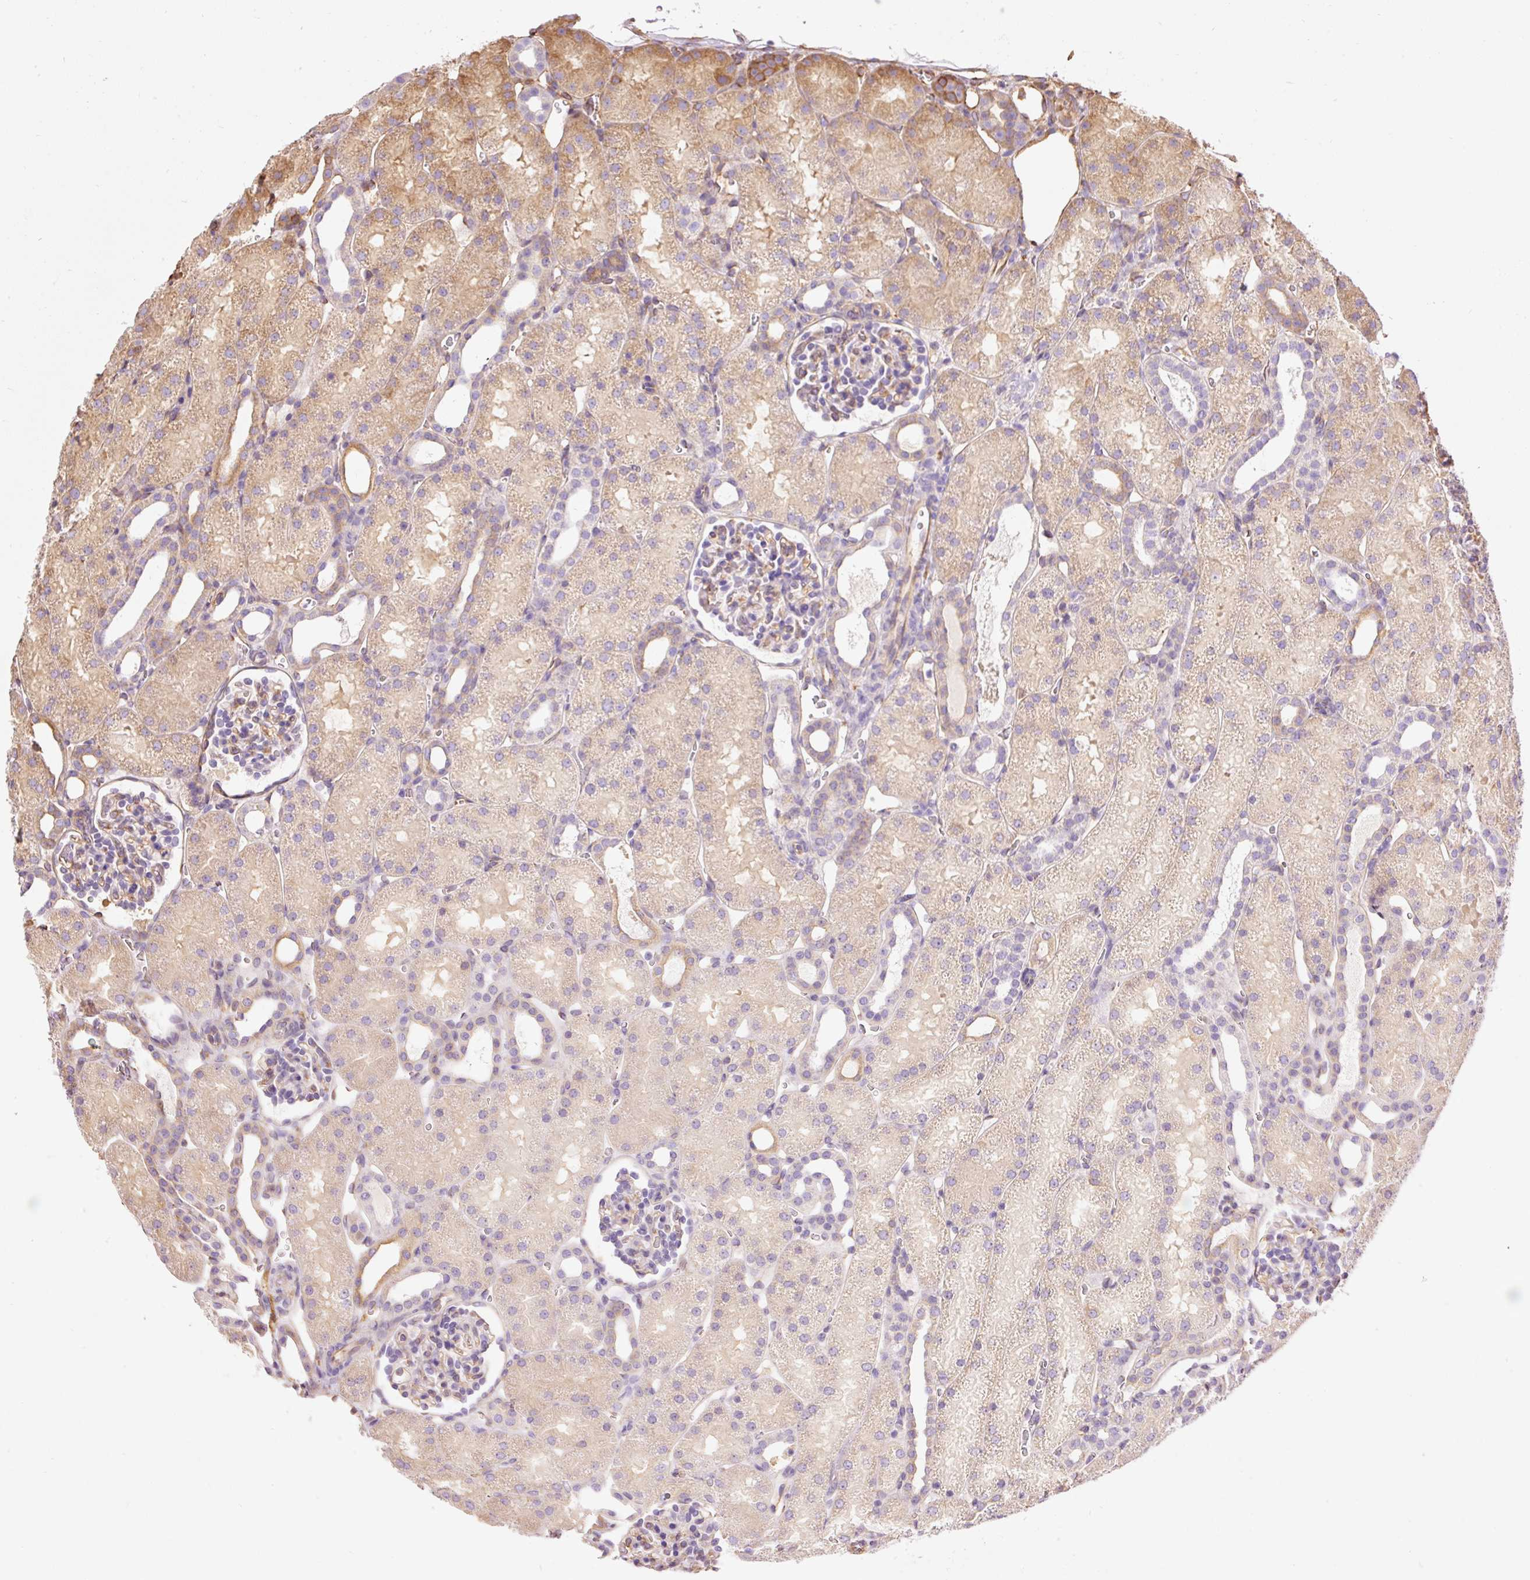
{"staining": {"intensity": "weak", "quantity": "25%-75%", "location": "cytoplasmic/membranous"}, "tissue": "kidney", "cell_type": "Cells in glomeruli", "image_type": "normal", "snomed": [{"axis": "morphology", "description": "Normal tissue, NOS"}, {"axis": "topography", "description": "Kidney"}], "caption": "Kidney stained with a brown dye reveals weak cytoplasmic/membranous positive expression in about 25%-75% of cells in glomeruli.", "gene": "ENSG00000249624", "patient": {"sex": "male", "age": 2}}